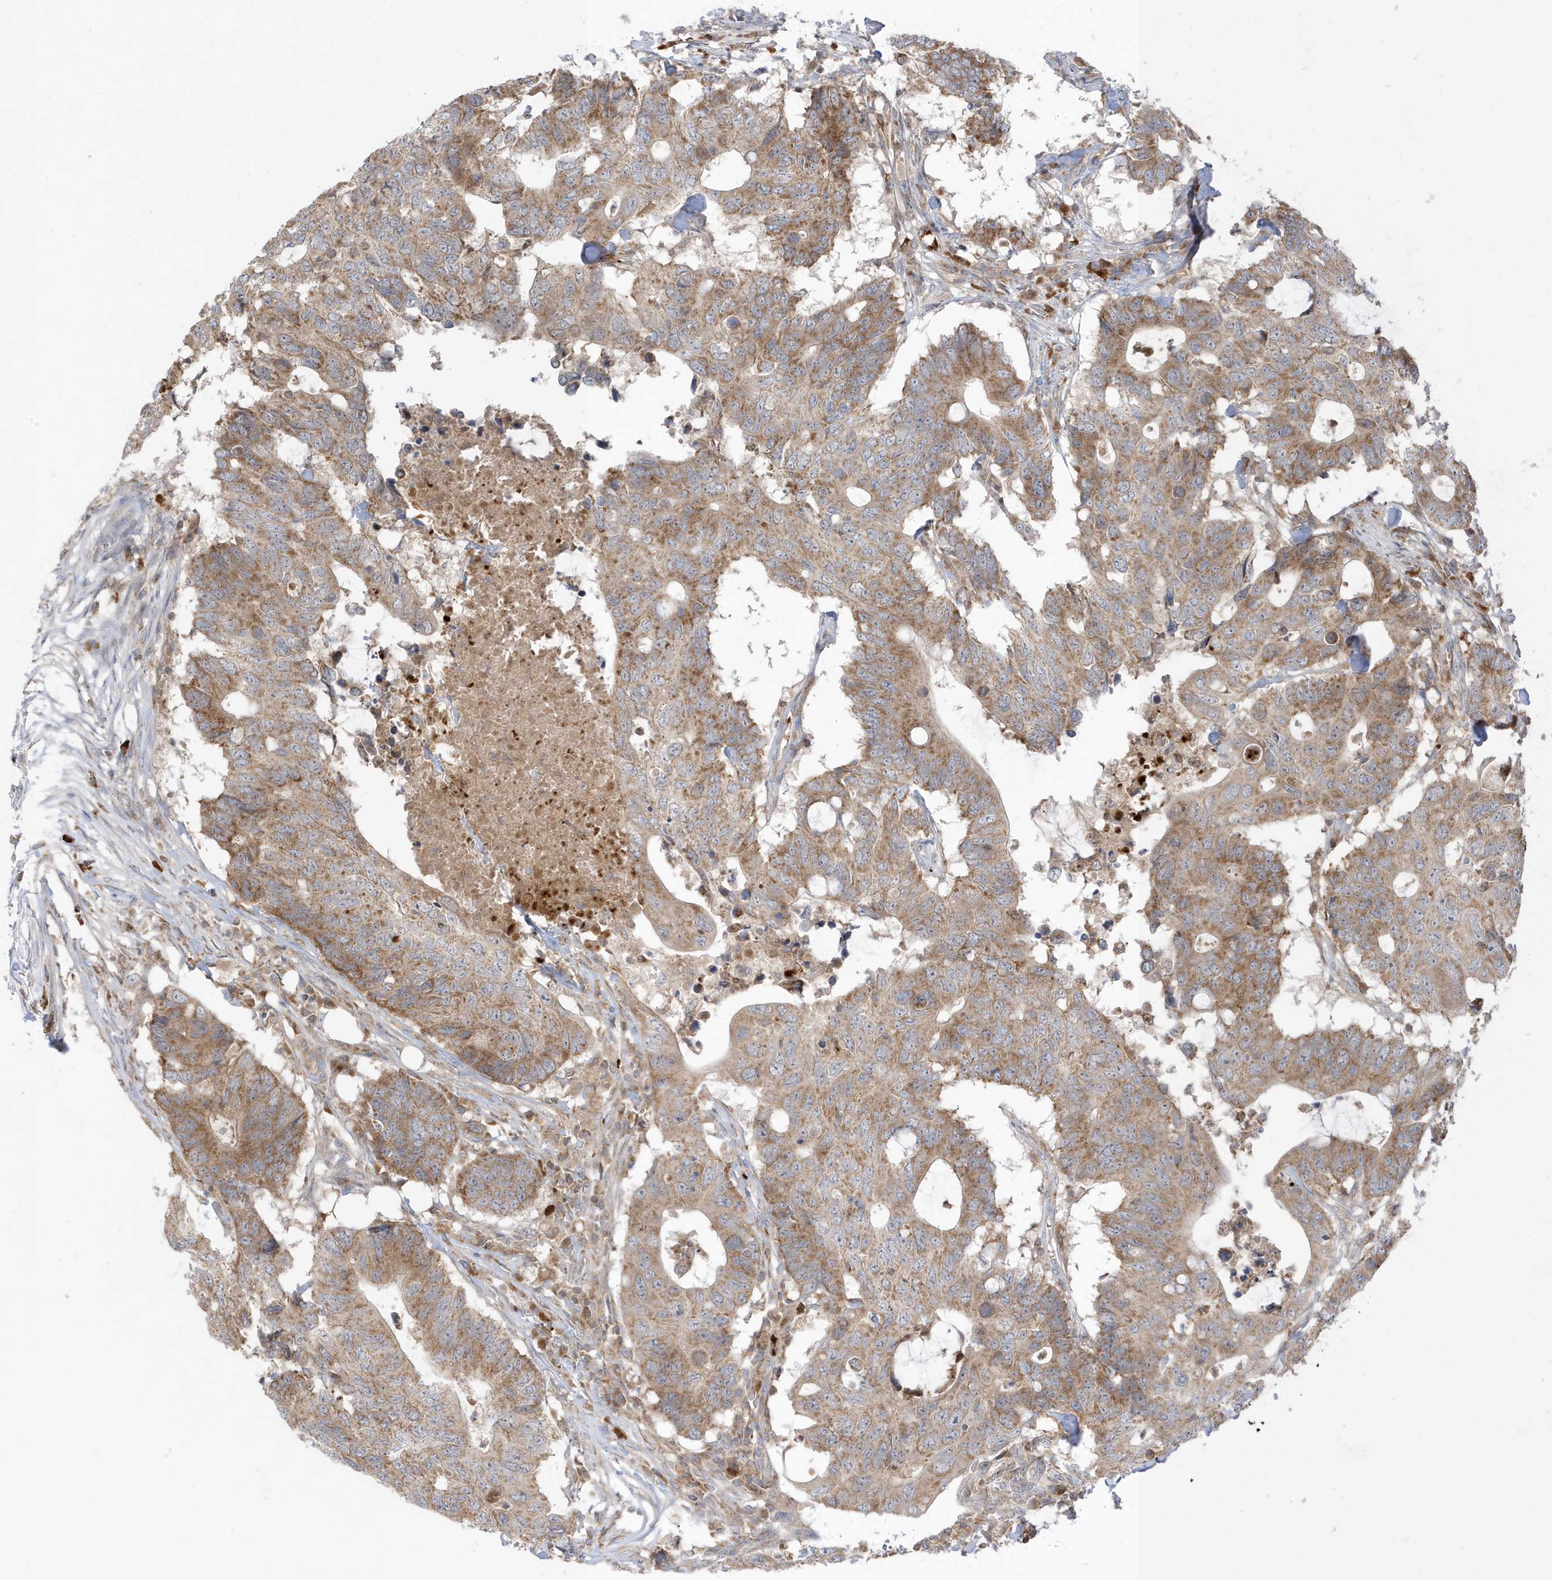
{"staining": {"intensity": "moderate", "quantity": ">75%", "location": "cytoplasmic/membranous"}, "tissue": "colorectal cancer", "cell_type": "Tumor cells", "image_type": "cancer", "snomed": [{"axis": "morphology", "description": "Adenocarcinoma, NOS"}, {"axis": "topography", "description": "Colon"}], "caption": "Human adenocarcinoma (colorectal) stained with a brown dye reveals moderate cytoplasmic/membranous positive positivity in approximately >75% of tumor cells.", "gene": "NPPC", "patient": {"sex": "male", "age": 71}}